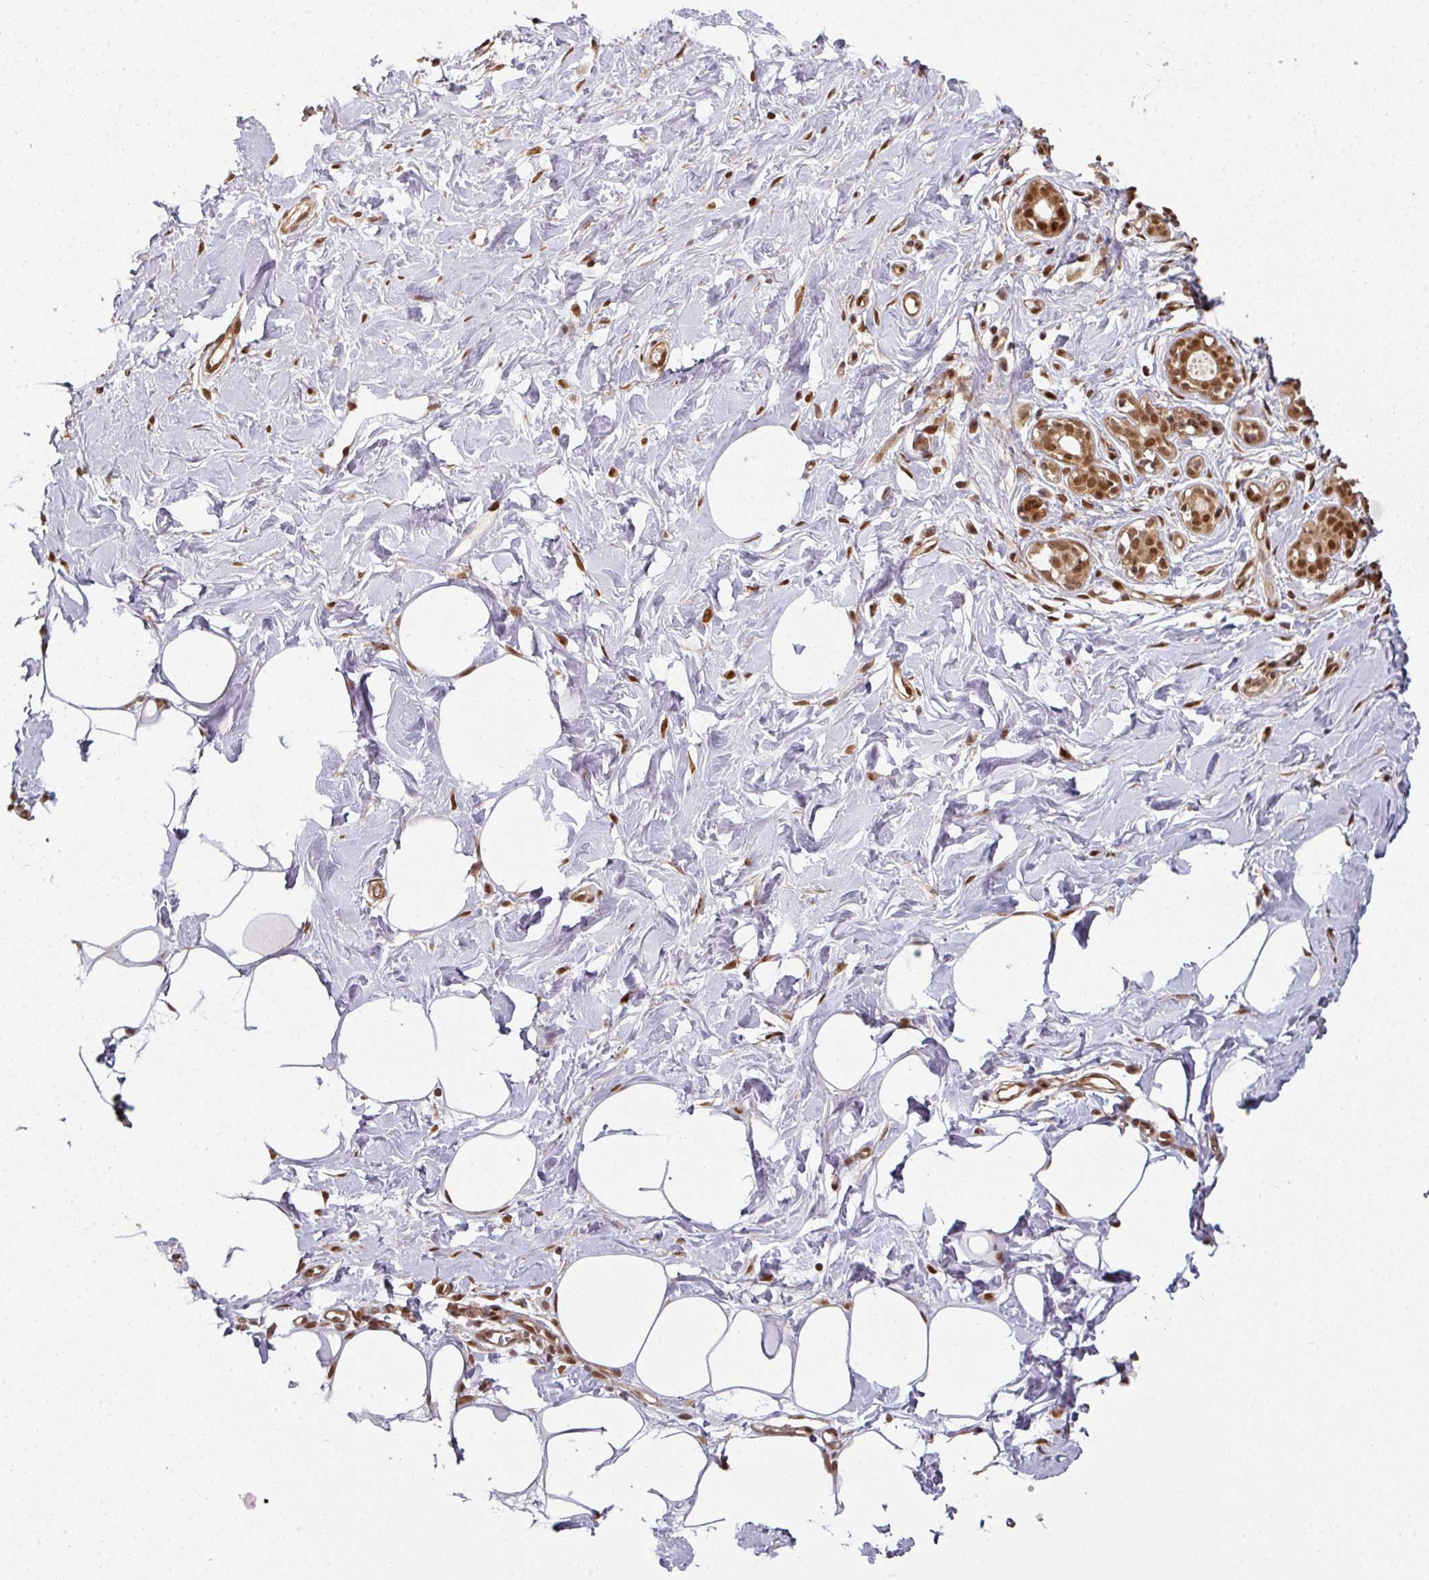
{"staining": {"intensity": "moderate", "quantity": ">75%", "location": "nuclear"}, "tissue": "breast", "cell_type": "Adipocytes", "image_type": "normal", "snomed": [{"axis": "morphology", "description": "Normal tissue, NOS"}, {"axis": "topography", "description": "Breast"}], "caption": "An immunohistochemistry photomicrograph of benign tissue is shown. Protein staining in brown labels moderate nuclear positivity in breast within adipocytes. (DAB (3,3'-diaminobenzidine) IHC with brightfield microscopy, high magnification).", "gene": "SIK3", "patient": {"sex": "female", "age": 27}}